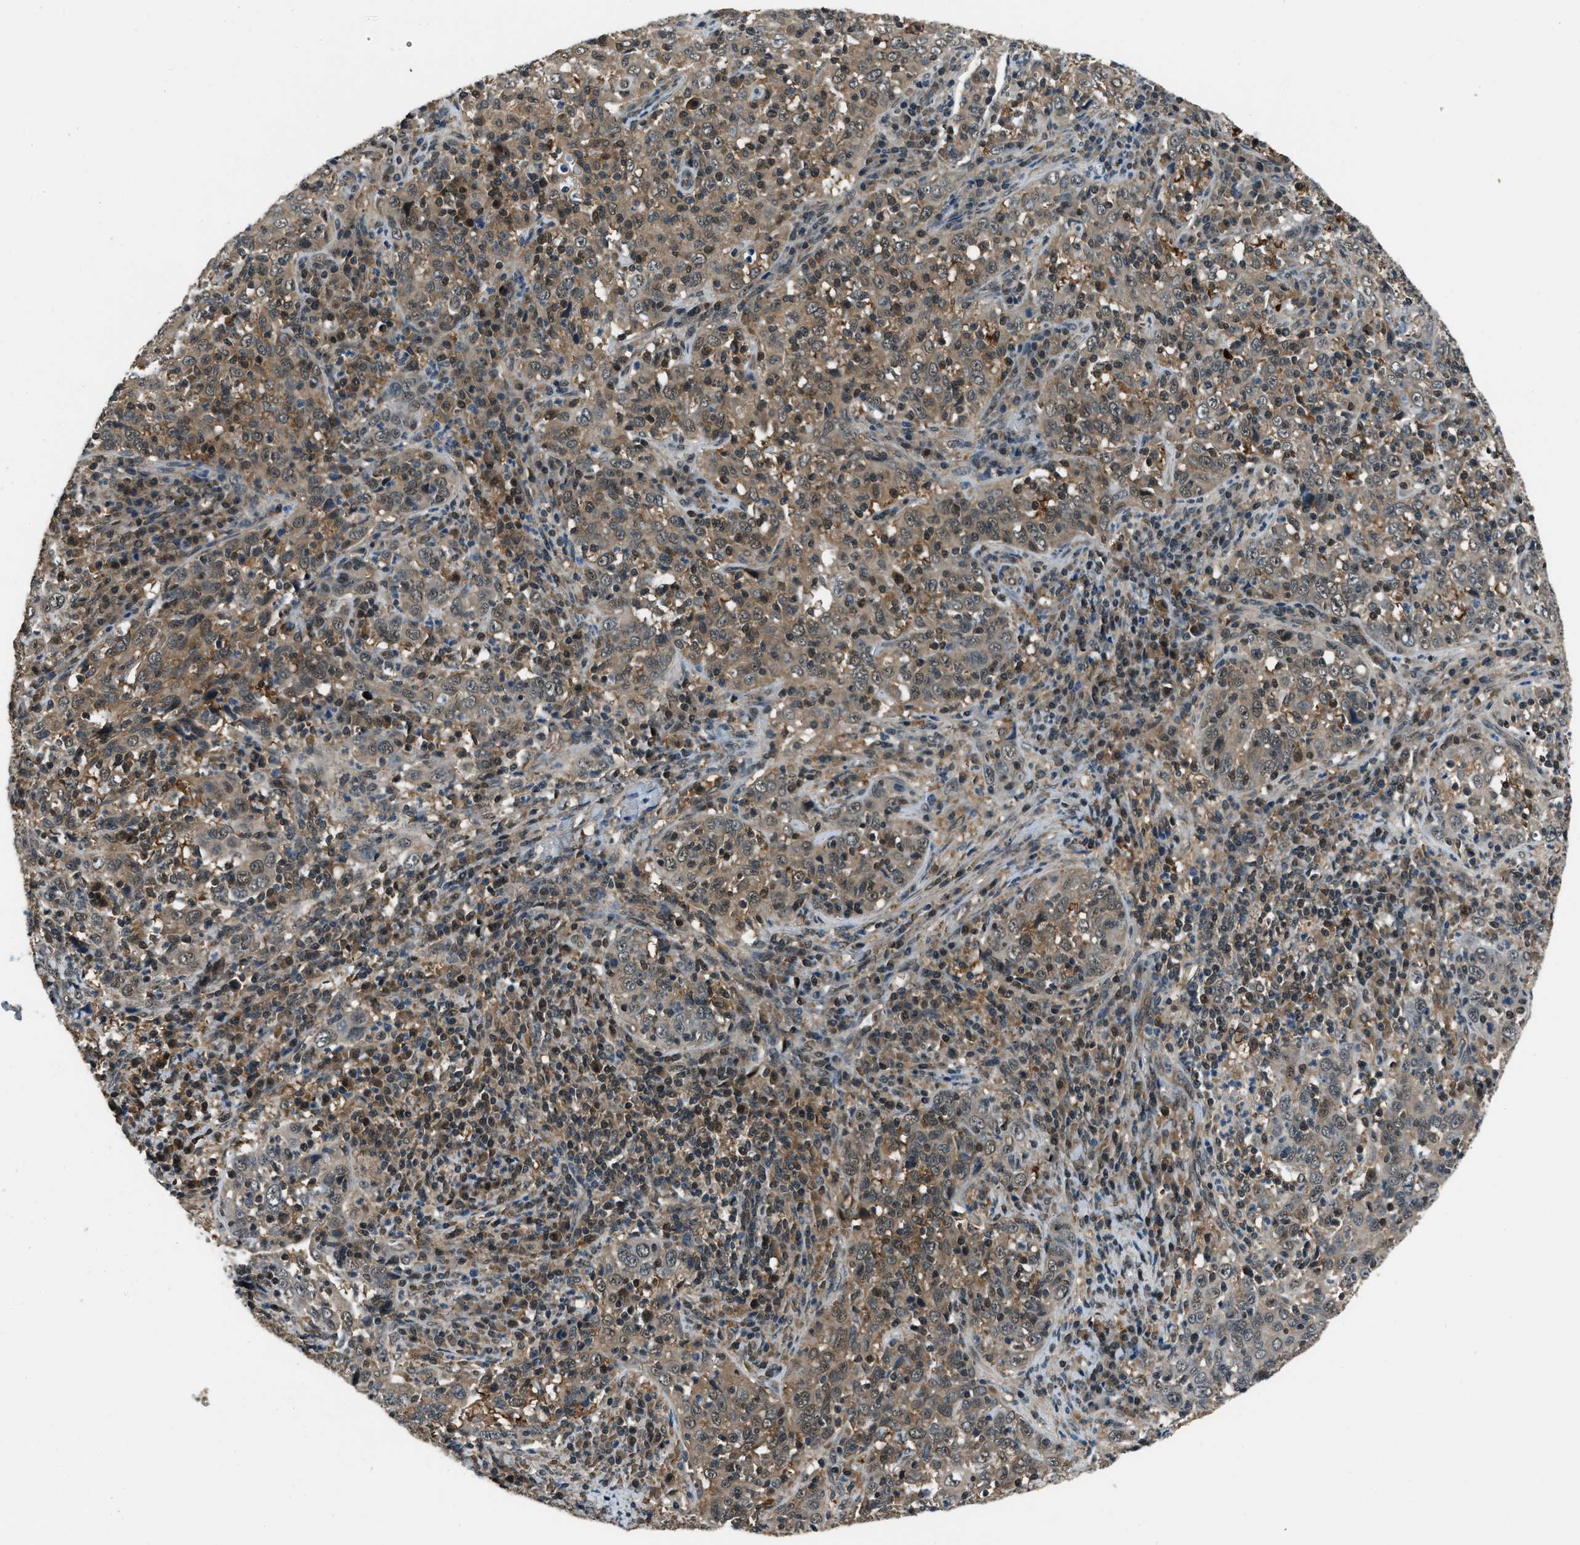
{"staining": {"intensity": "moderate", "quantity": ">75%", "location": "cytoplasmic/membranous"}, "tissue": "cervical cancer", "cell_type": "Tumor cells", "image_type": "cancer", "snomed": [{"axis": "morphology", "description": "Squamous cell carcinoma, NOS"}, {"axis": "topography", "description": "Cervix"}], "caption": "A medium amount of moderate cytoplasmic/membranous expression is present in about >75% of tumor cells in squamous cell carcinoma (cervical) tissue.", "gene": "NUDCD3", "patient": {"sex": "female", "age": 46}}